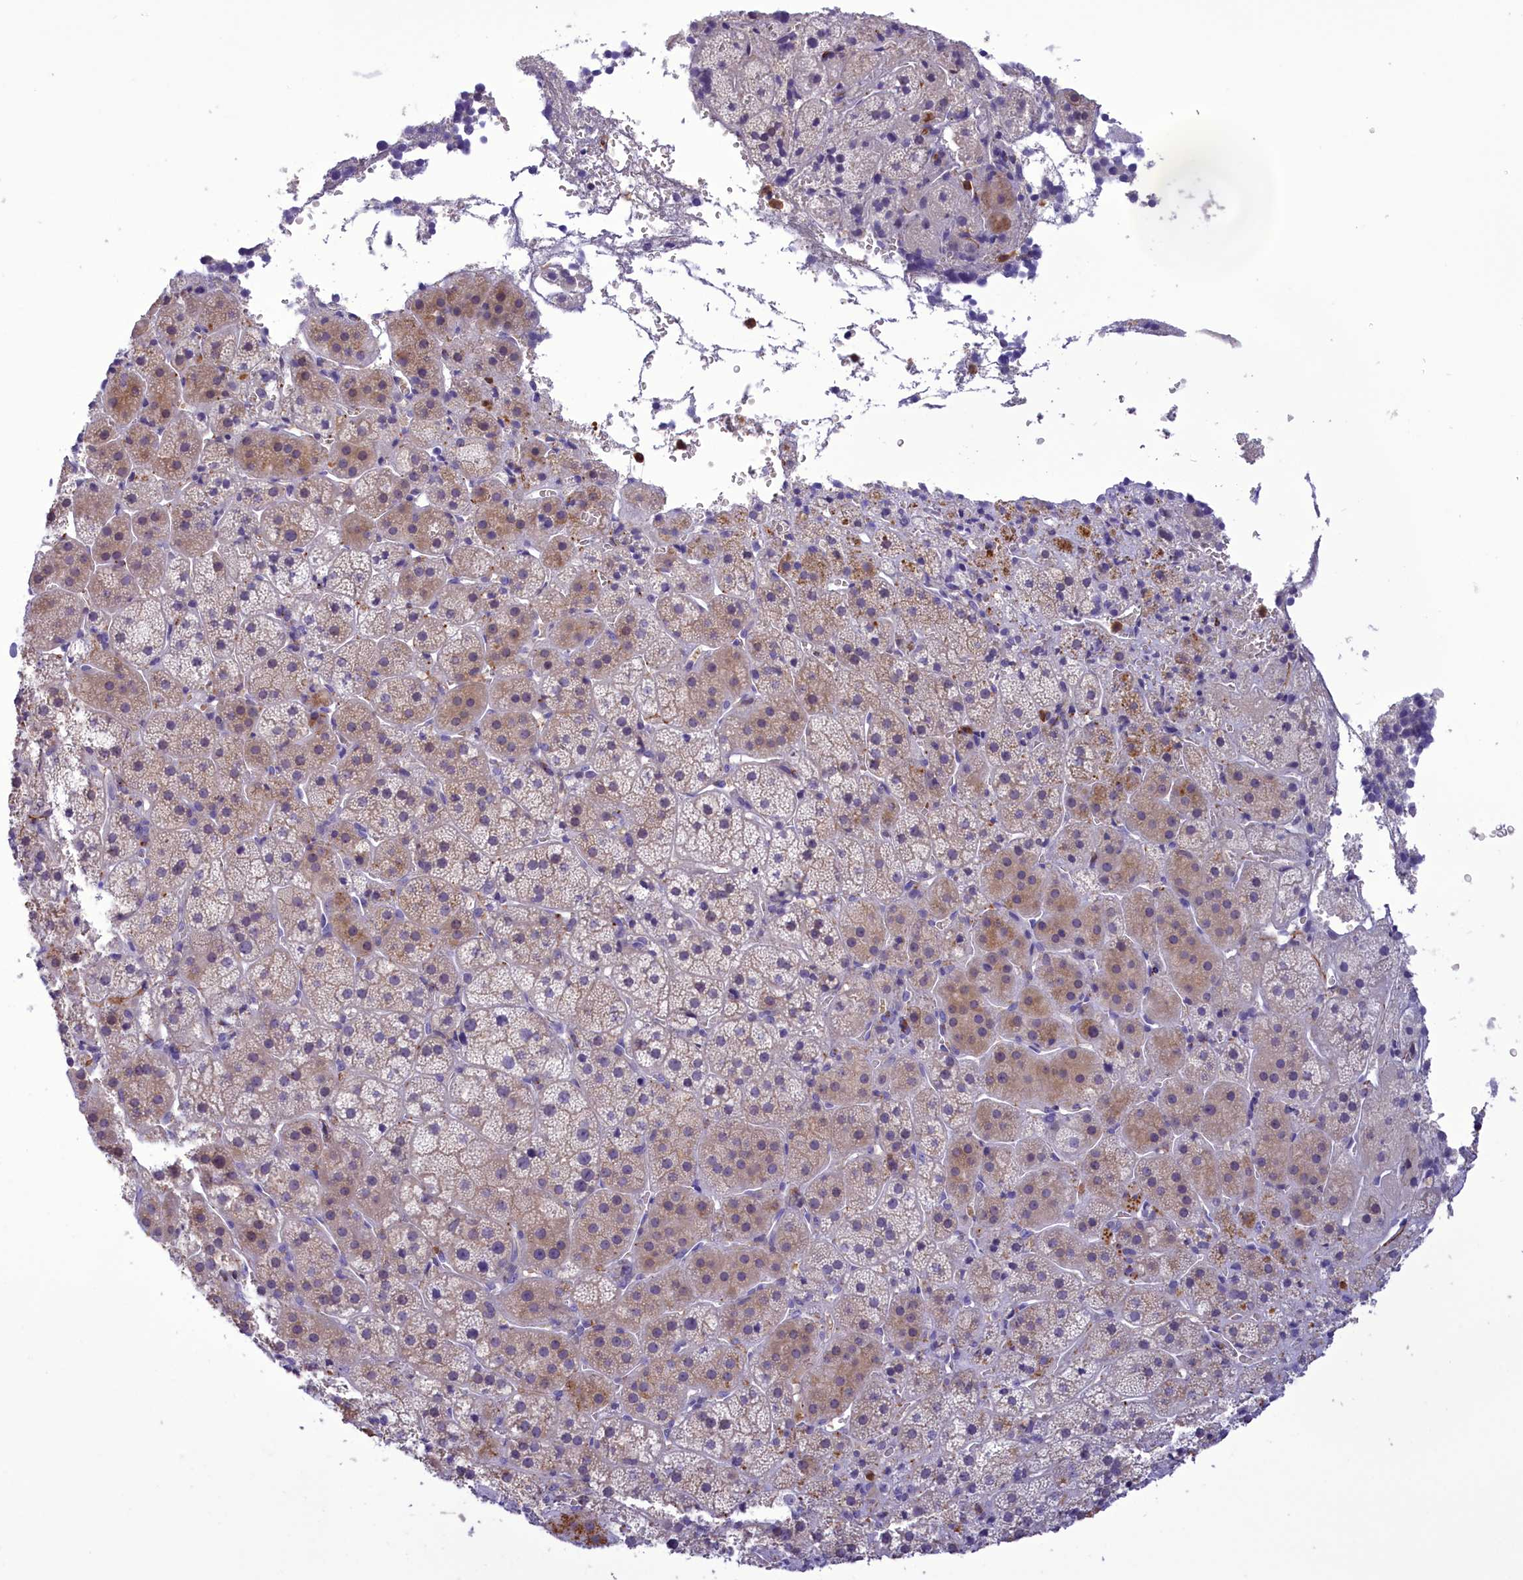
{"staining": {"intensity": "weak", "quantity": "<25%", "location": "cytoplasmic/membranous"}, "tissue": "adrenal gland", "cell_type": "Glandular cells", "image_type": "normal", "snomed": [{"axis": "morphology", "description": "Normal tissue, NOS"}, {"axis": "topography", "description": "Adrenal gland"}], "caption": "An image of adrenal gland stained for a protein reveals no brown staining in glandular cells. (IHC, brightfield microscopy, high magnification).", "gene": "FAM149B1", "patient": {"sex": "female", "age": 44}}